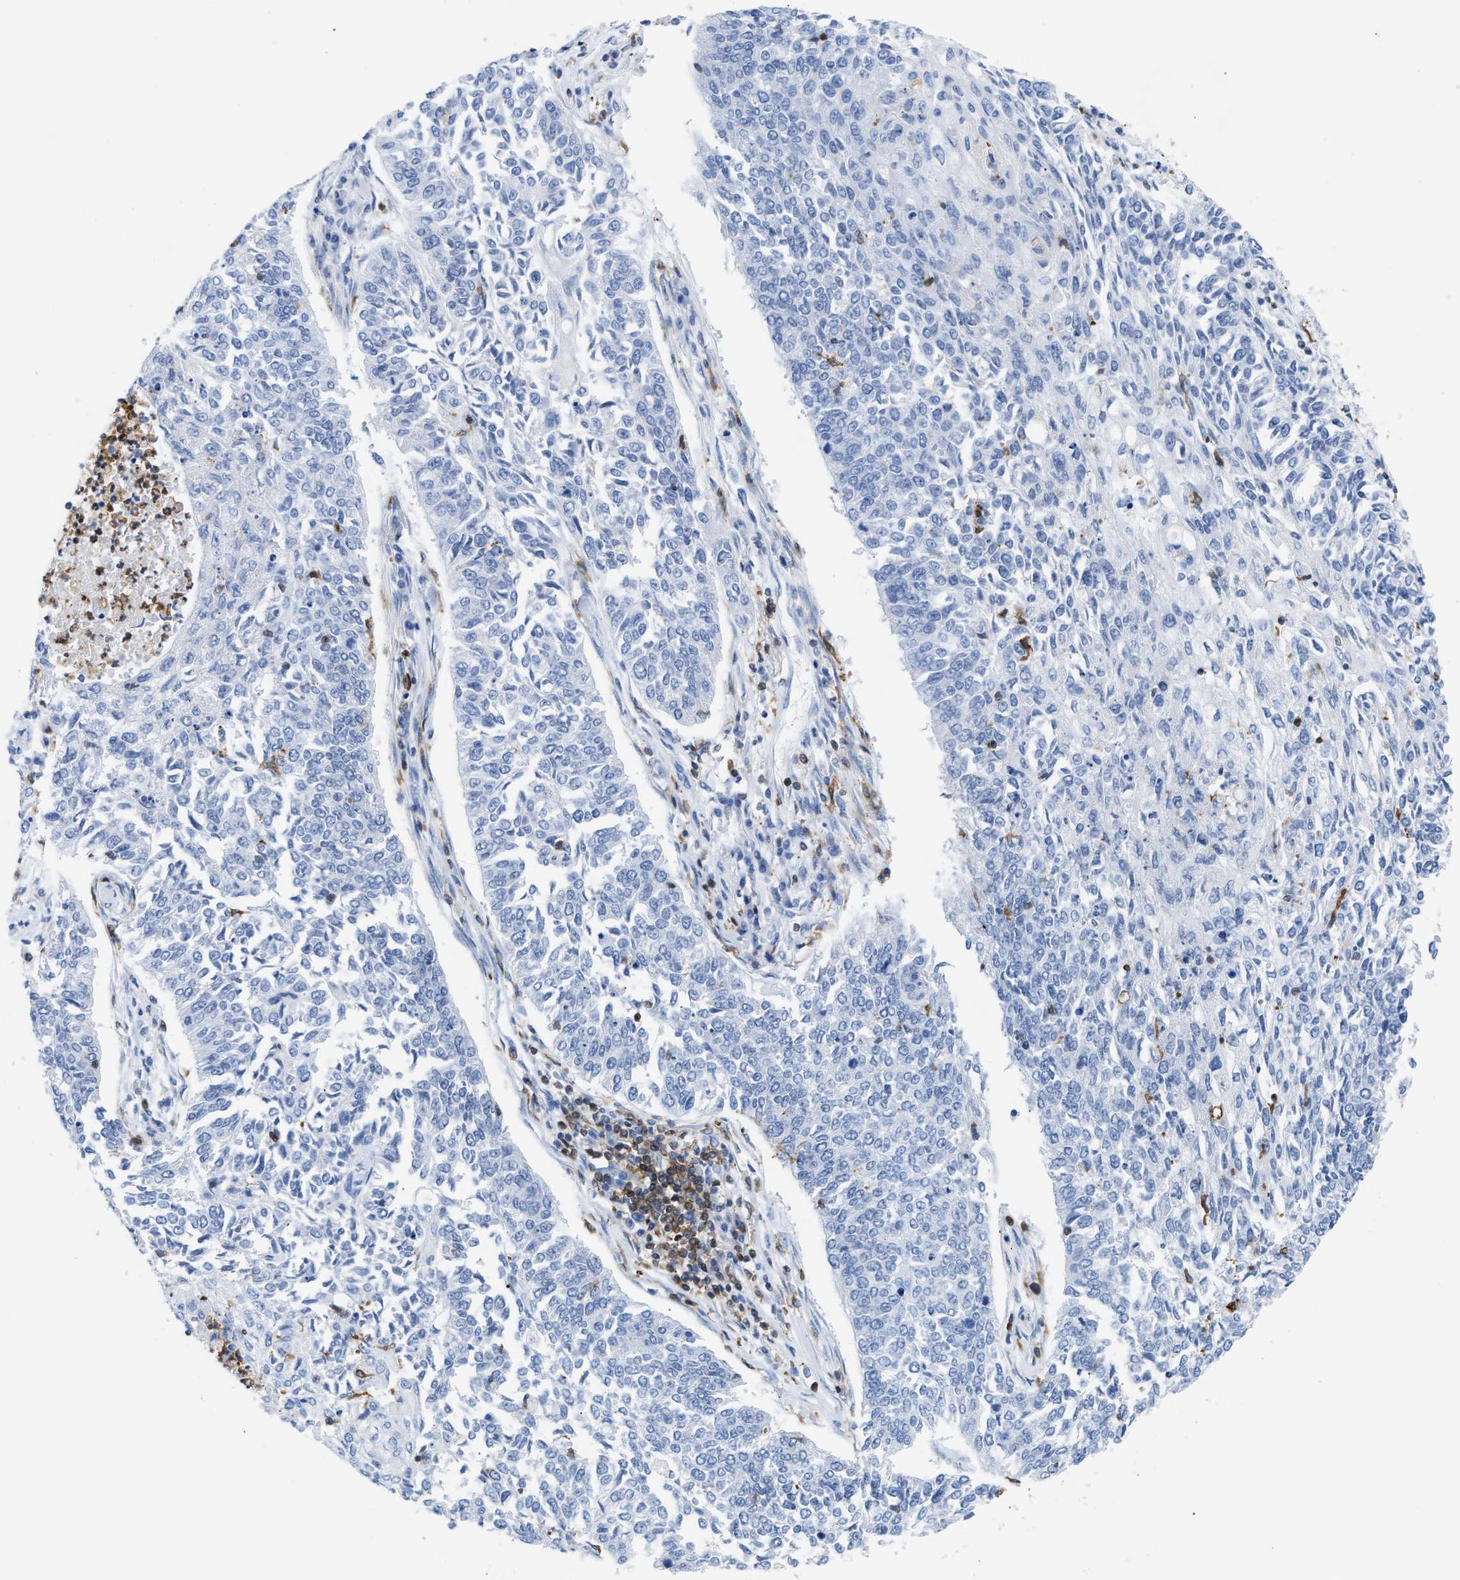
{"staining": {"intensity": "negative", "quantity": "none", "location": "none"}, "tissue": "lung cancer", "cell_type": "Tumor cells", "image_type": "cancer", "snomed": [{"axis": "morphology", "description": "Normal tissue, NOS"}, {"axis": "morphology", "description": "Squamous cell carcinoma, NOS"}, {"axis": "topography", "description": "Cartilage tissue"}, {"axis": "topography", "description": "Bronchus"}, {"axis": "topography", "description": "Lung"}], "caption": "Photomicrograph shows no significant protein positivity in tumor cells of lung cancer (squamous cell carcinoma).", "gene": "LCP1", "patient": {"sex": "female", "age": 49}}